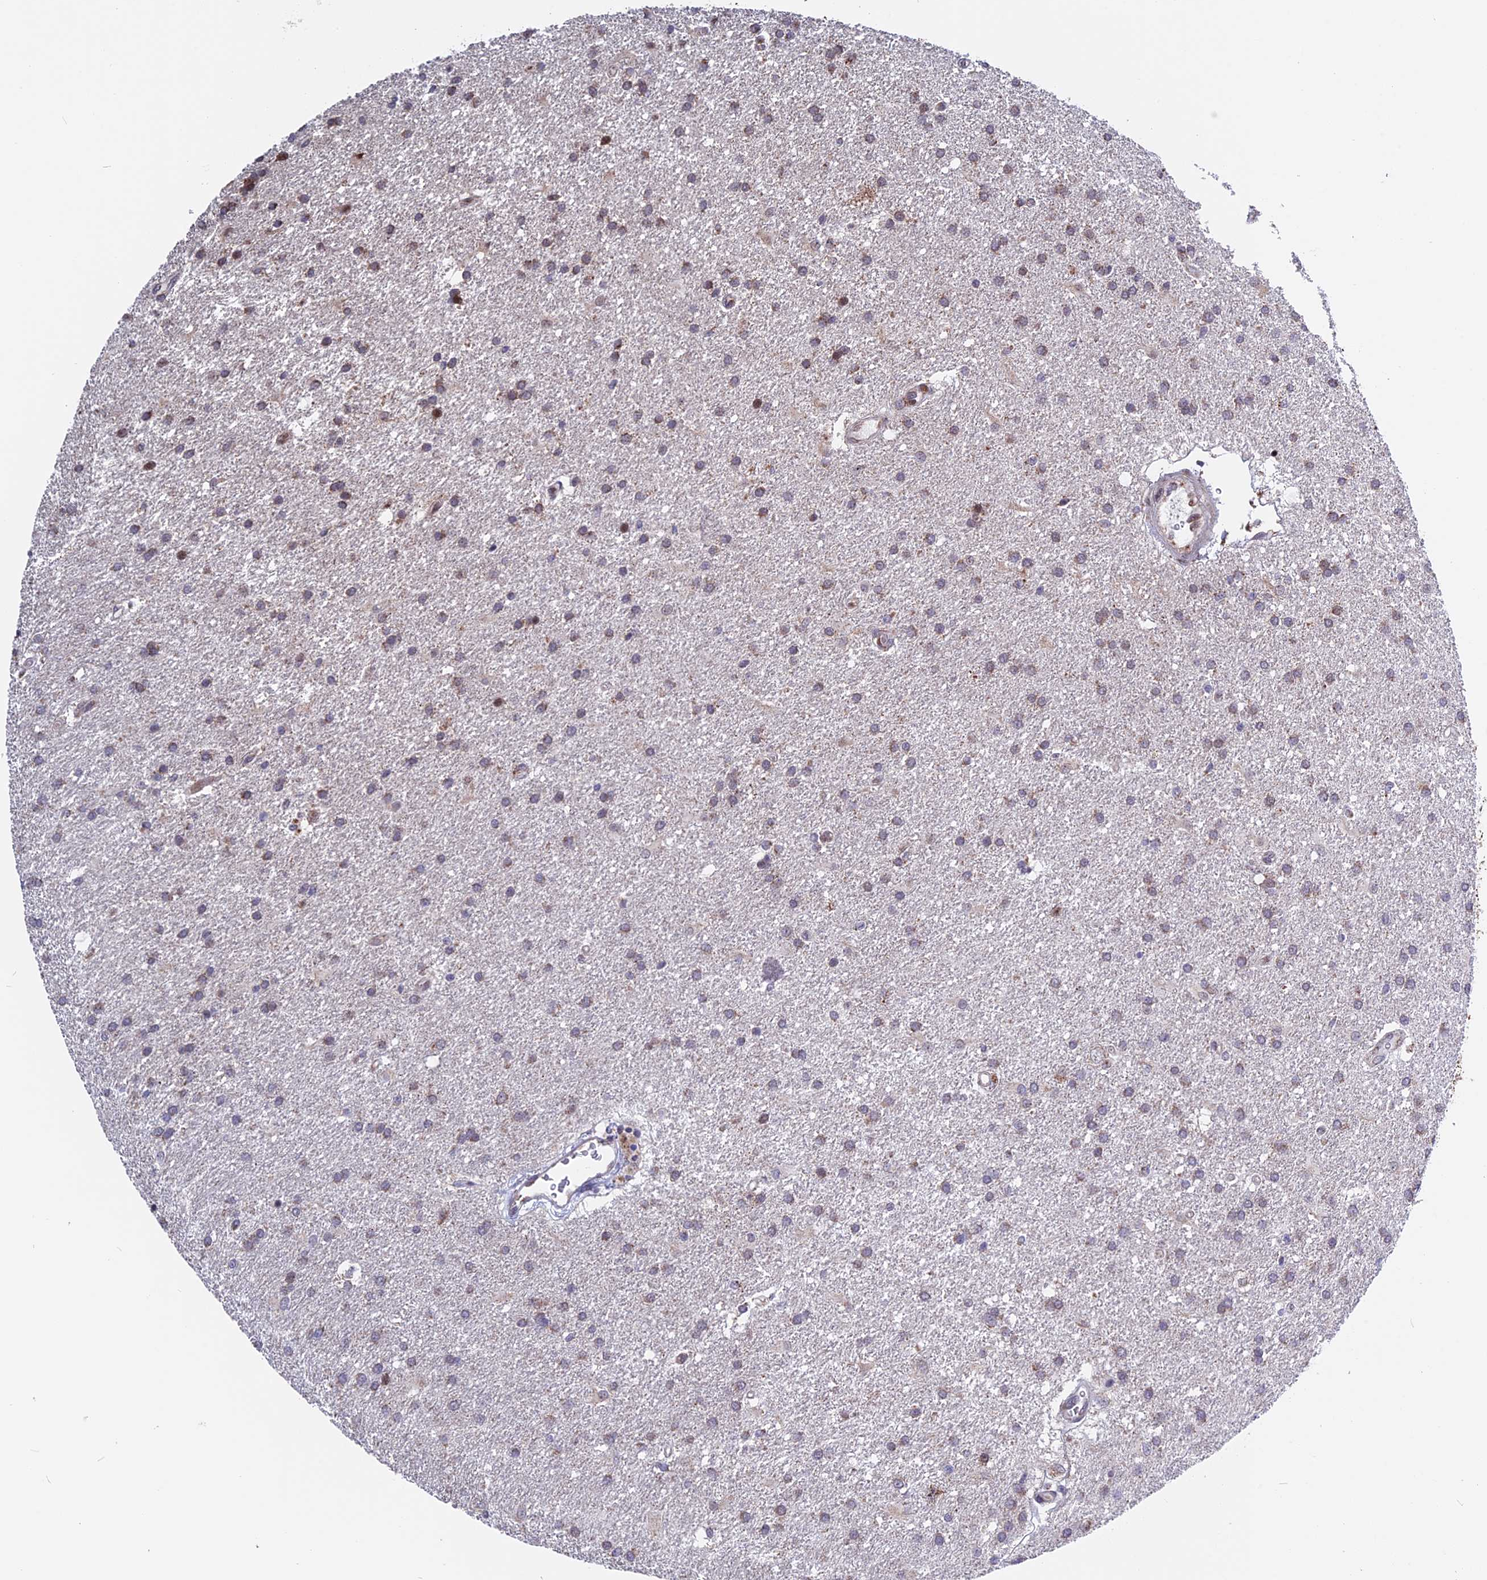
{"staining": {"intensity": "moderate", "quantity": "25%-75%", "location": "cytoplasmic/membranous"}, "tissue": "glioma", "cell_type": "Tumor cells", "image_type": "cancer", "snomed": [{"axis": "morphology", "description": "Glioma, malignant, Low grade"}, {"axis": "topography", "description": "Brain"}], "caption": "Protein staining displays moderate cytoplasmic/membranous staining in about 25%-75% of tumor cells in malignant low-grade glioma.", "gene": "FAM174C", "patient": {"sex": "male", "age": 66}}